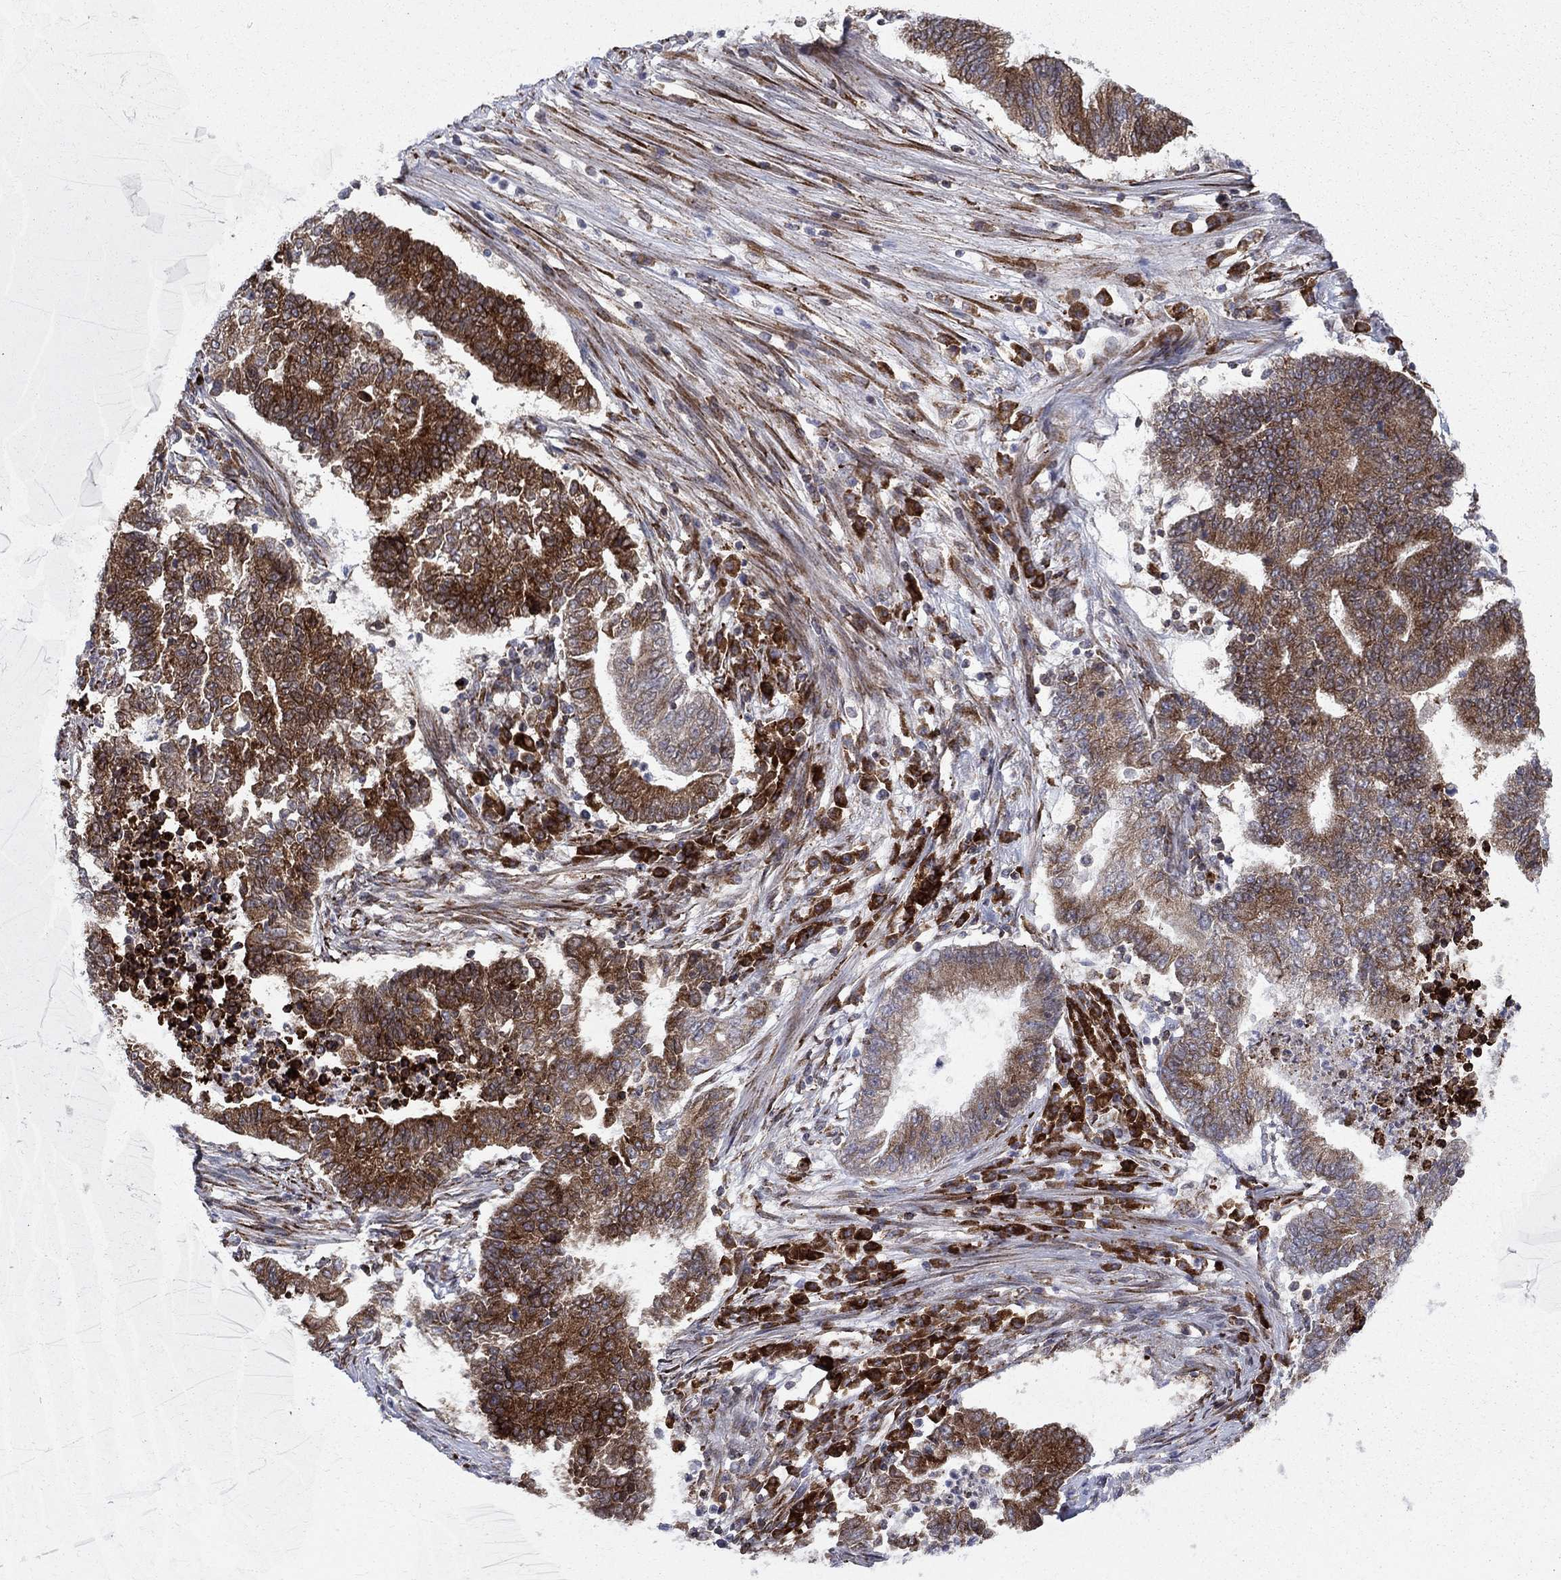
{"staining": {"intensity": "strong", "quantity": "25%-75%", "location": "cytoplasmic/membranous"}, "tissue": "endometrial cancer", "cell_type": "Tumor cells", "image_type": "cancer", "snomed": [{"axis": "morphology", "description": "Adenocarcinoma, NOS"}, {"axis": "topography", "description": "Uterus"}, {"axis": "topography", "description": "Endometrium"}], "caption": "Protein expression analysis of endometrial cancer (adenocarcinoma) exhibits strong cytoplasmic/membranous expression in approximately 25%-75% of tumor cells.", "gene": "CAB39L", "patient": {"sex": "female", "age": 54}}